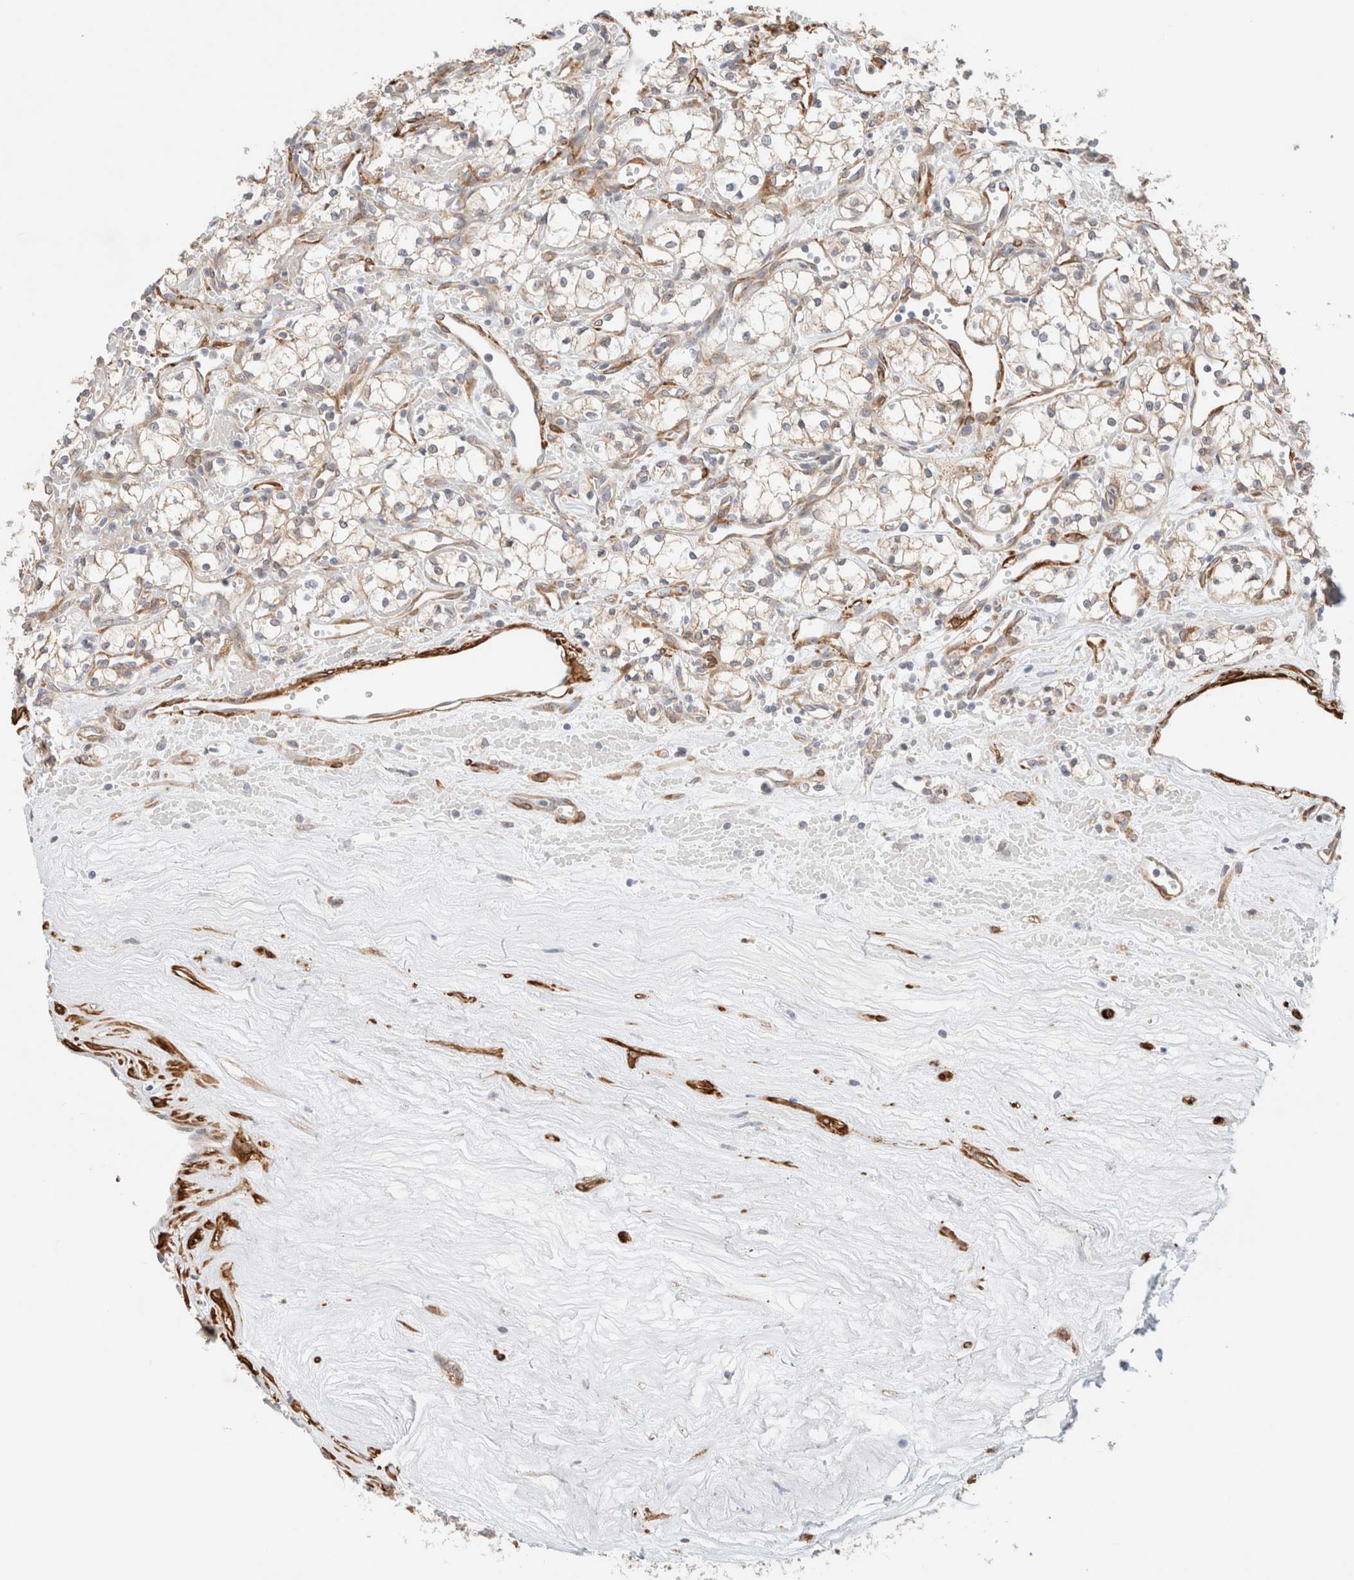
{"staining": {"intensity": "negative", "quantity": "none", "location": "none"}, "tissue": "renal cancer", "cell_type": "Tumor cells", "image_type": "cancer", "snomed": [{"axis": "morphology", "description": "Adenocarcinoma, NOS"}, {"axis": "topography", "description": "Kidney"}], "caption": "Photomicrograph shows no protein expression in tumor cells of adenocarcinoma (renal) tissue. (IHC, brightfield microscopy, high magnification).", "gene": "RRP15", "patient": {"sex": "male", "age": 59}}